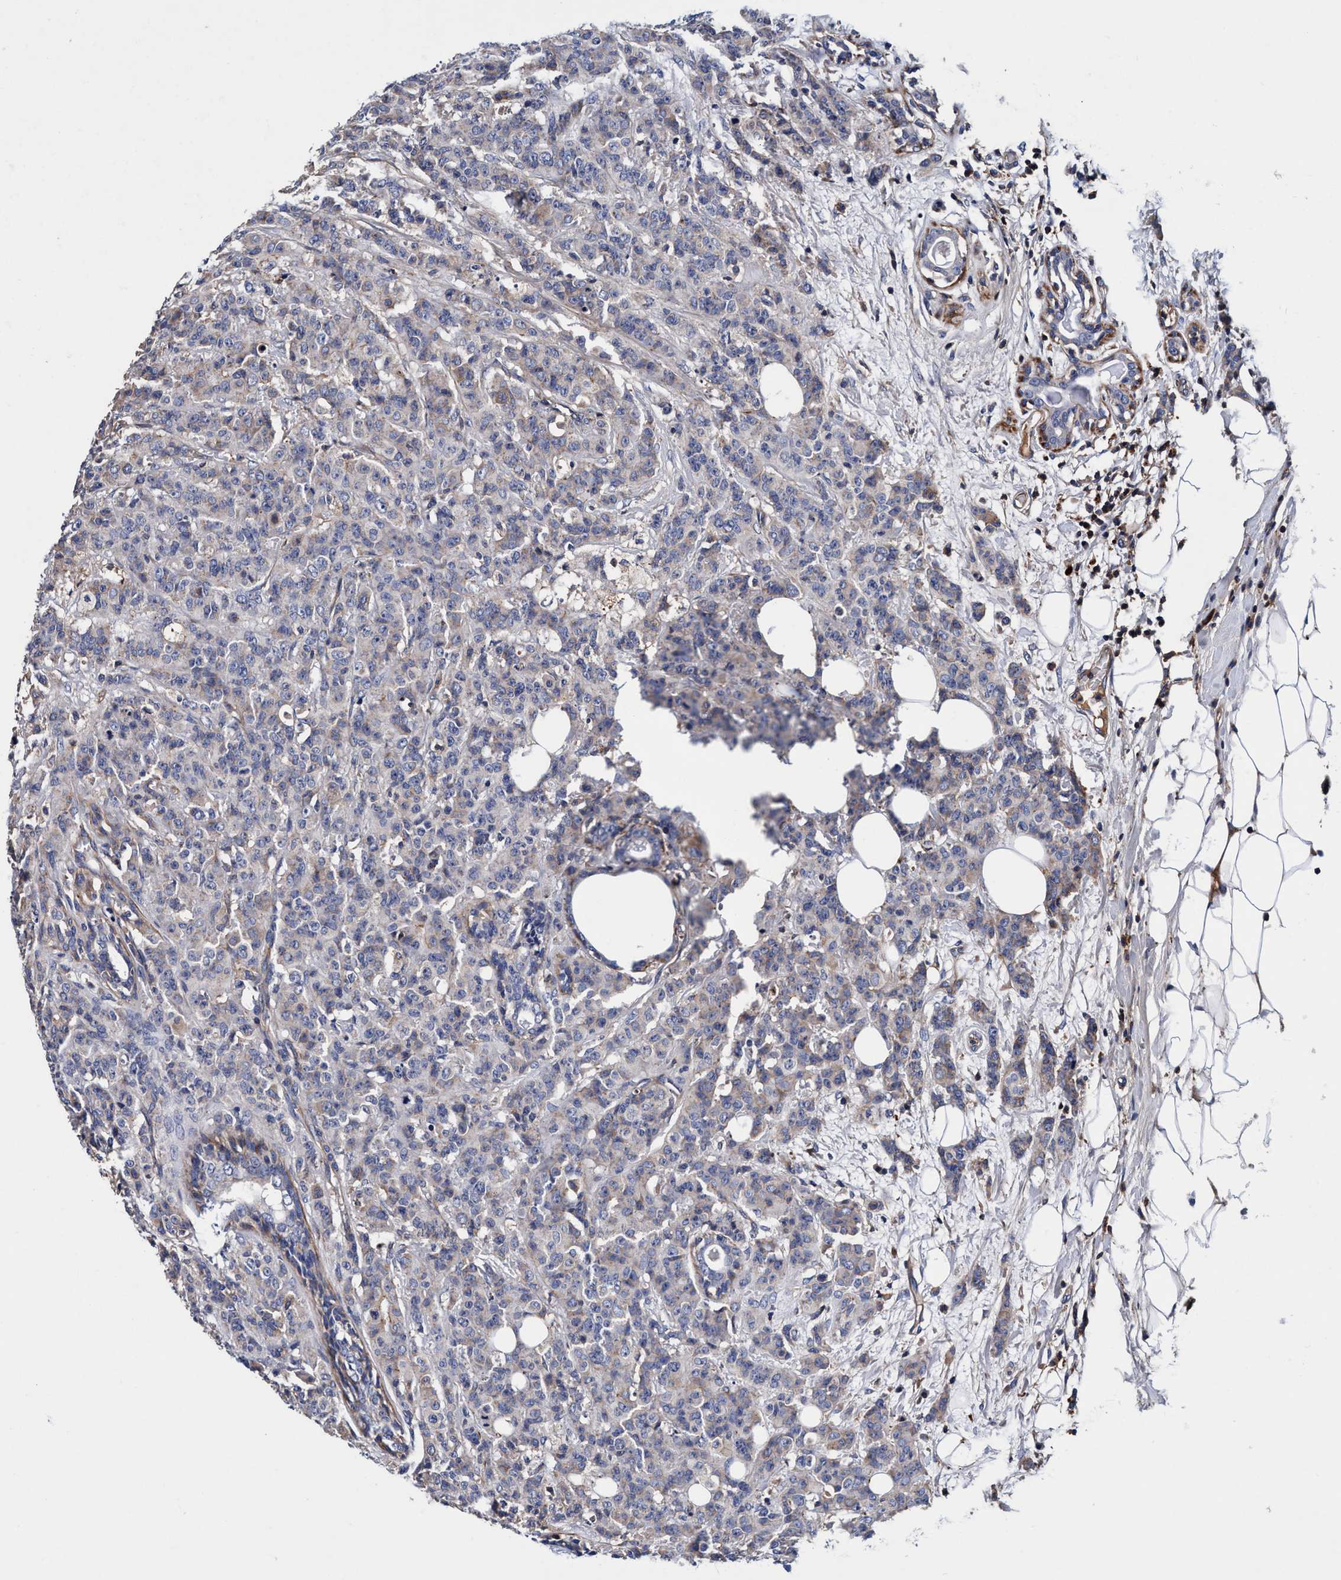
{"staining": {"intensity": "weak", "quantity": "<25%", "location": "cytoplasmic/membranous"}, "tissue": "breast cancer", "cell_type": "Tumor cells", "image_type": "cancer", "snomed": [{"axis": "morphology", "description": "Normal tissue, NOS"}, {"axis": "morphology", "description": "Duct carcinoma"}, {"axis": "topography", "description": "Breast"}], "caption": "Immunohistochemical staining of breast cancer exhibits no significant staining in tumor cells. (Brightfield microscopy of DAB IHC at high magnification).", "gene": "RNF208", "patient": {"sex": "female", "age": 40}}